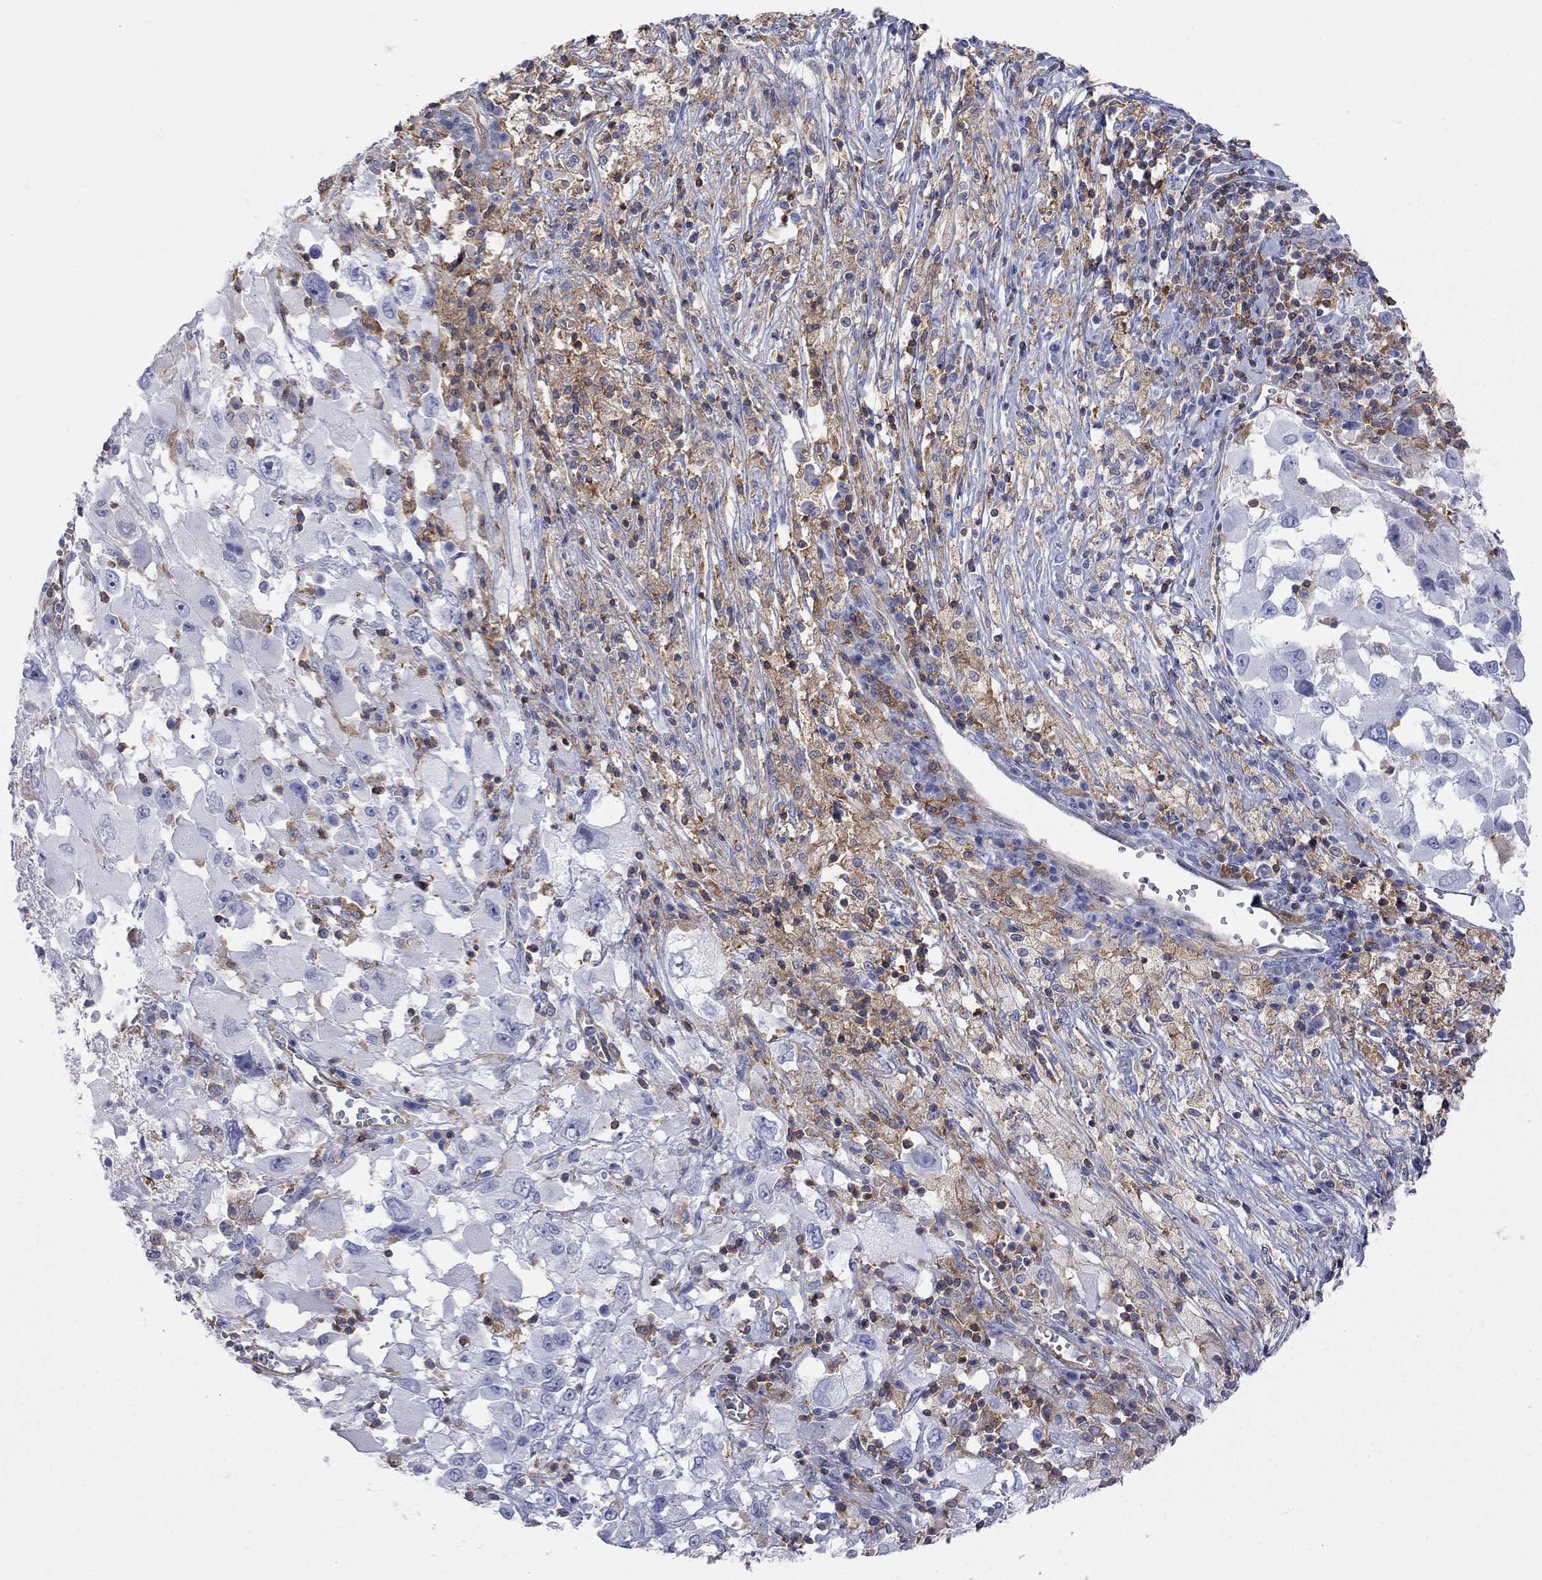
{"staining": {"intensity": "negative", "quantity": "none", "location": "none"}, "tissue": "melanoma", "cell_type": "Tumor cells", "image_type": "cancer", "snomed": [{"axis": "morphology", "description": "Malignant melanoma, Metastatic site"}, {"axis": "topography", "description": "Soft tissue"}], "caption": "Protein analysis of malignant melanoma (metastatic site) displays no significant positivity in tumor cells.", "gene": "ABI3", "patient": {"sex": "male", "age": 50}}